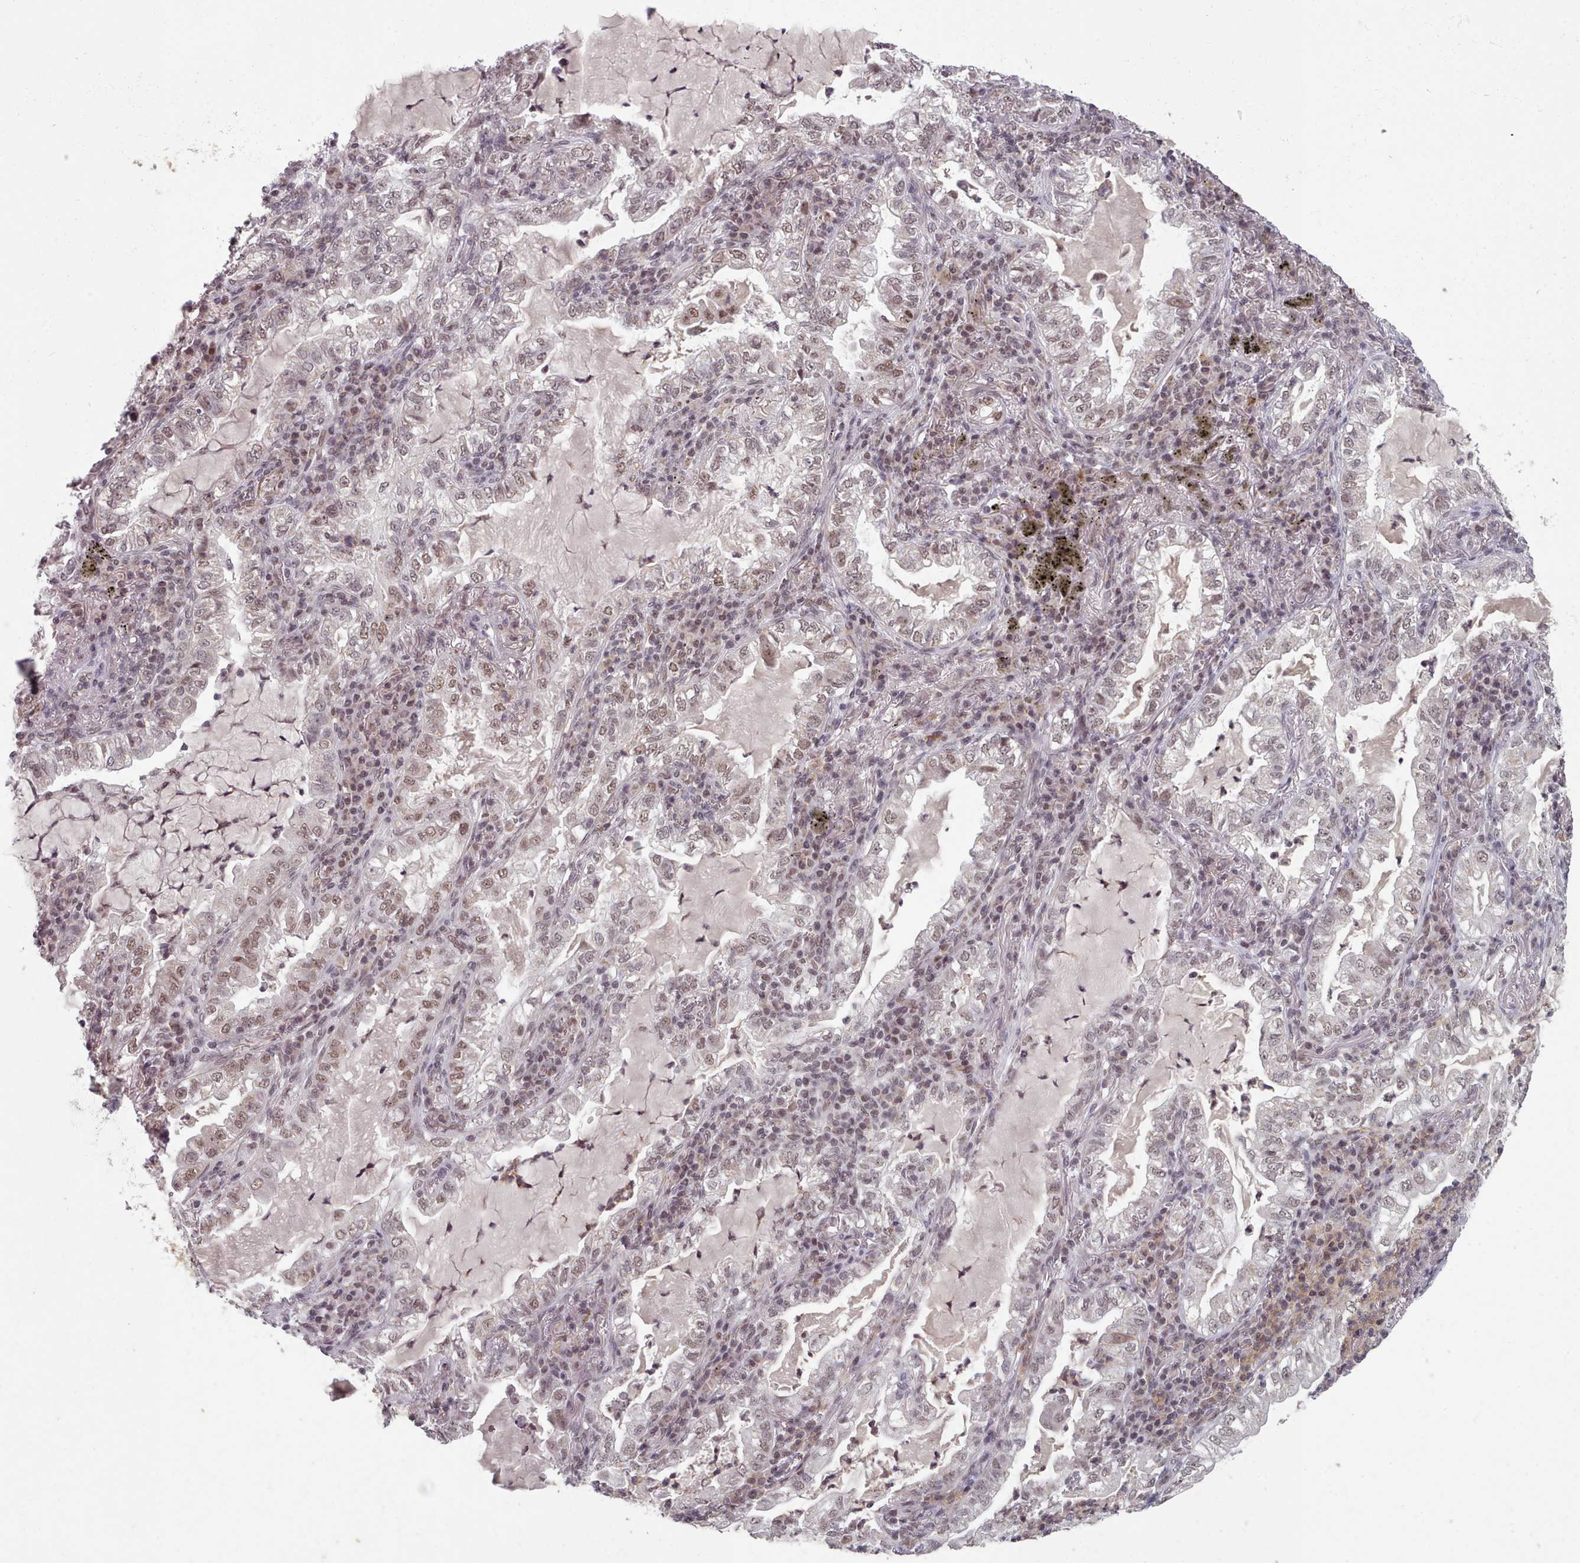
{"staining": {"intensity": "weak", "quantity": "25%-75%", "location": "nuclear"}, "tissue": "lung cancer", "cell_type": "Tumor cells", "image_type": "cancer", "snomed": [{"axis": "morphology", "description": "Adenocarcinoma, NOS"}, {"axis": "topography", "description": "Lung"}], "caption": "Lung cancer stained with a protein marker displays weak staining in tumor cells.", "gene": "SRSF9", "patient": {"sex": "female", "age": 73}}